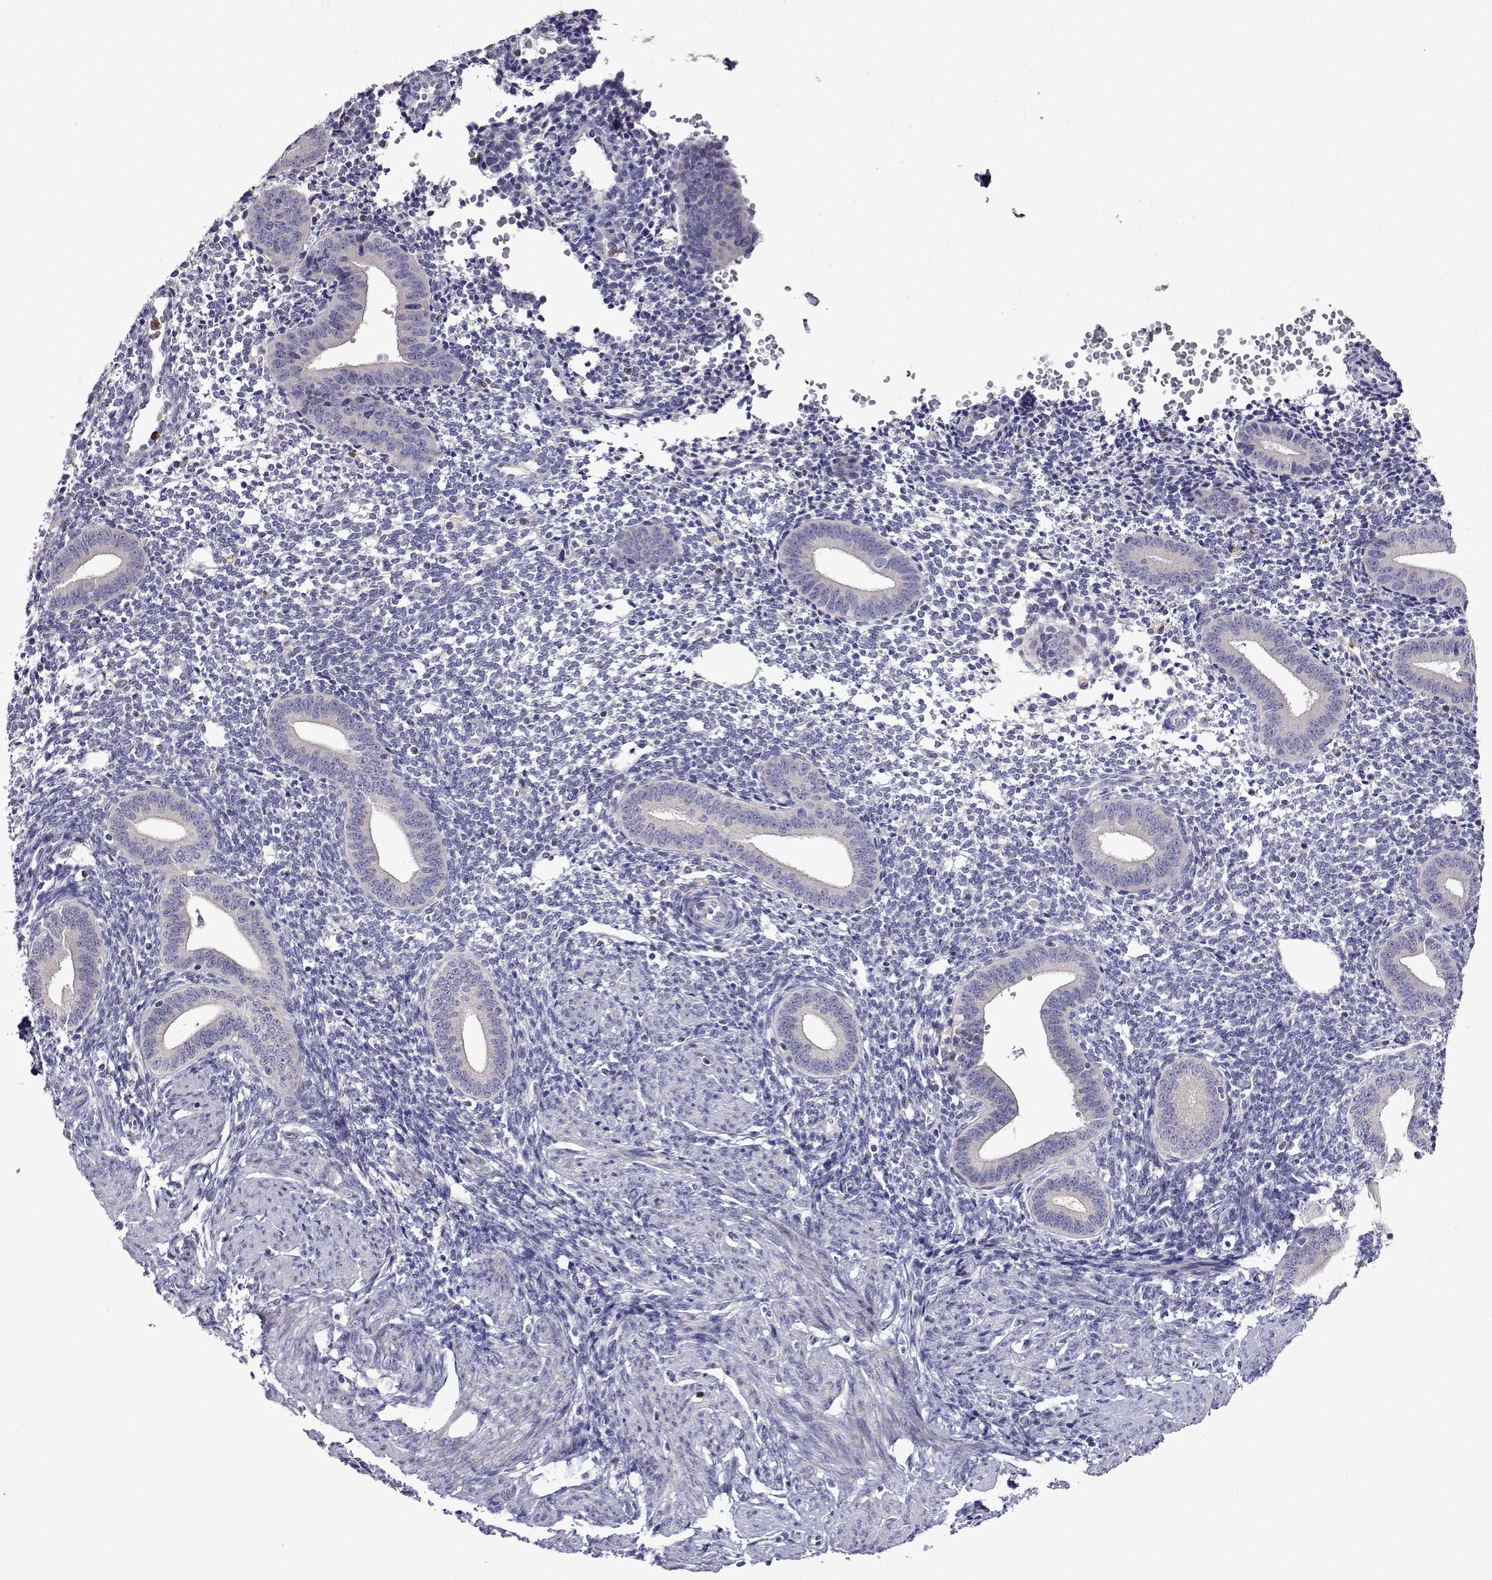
{"staining": {"intensity": "negative", "quantity": "none", "location": "none"}, "tissue": "endometrium", "cell_type": "Cells in endometrial stroma", "image_type": "normal", "snomed": [{"axis": "morphology", "description": "Normal tissue, NOS"}, {"axis": "topography", "description": "Endometrium"}], "caption": "Immunohistochemical staining of normal human endometrium displays no significant staining in cells in endometrial stroma. (DAB (3,3'-diaminobenzidine) immunohistochemistry, high magnification).", "gene": "SULT2A1", "patient": {"sex": "female", "age": 40}}